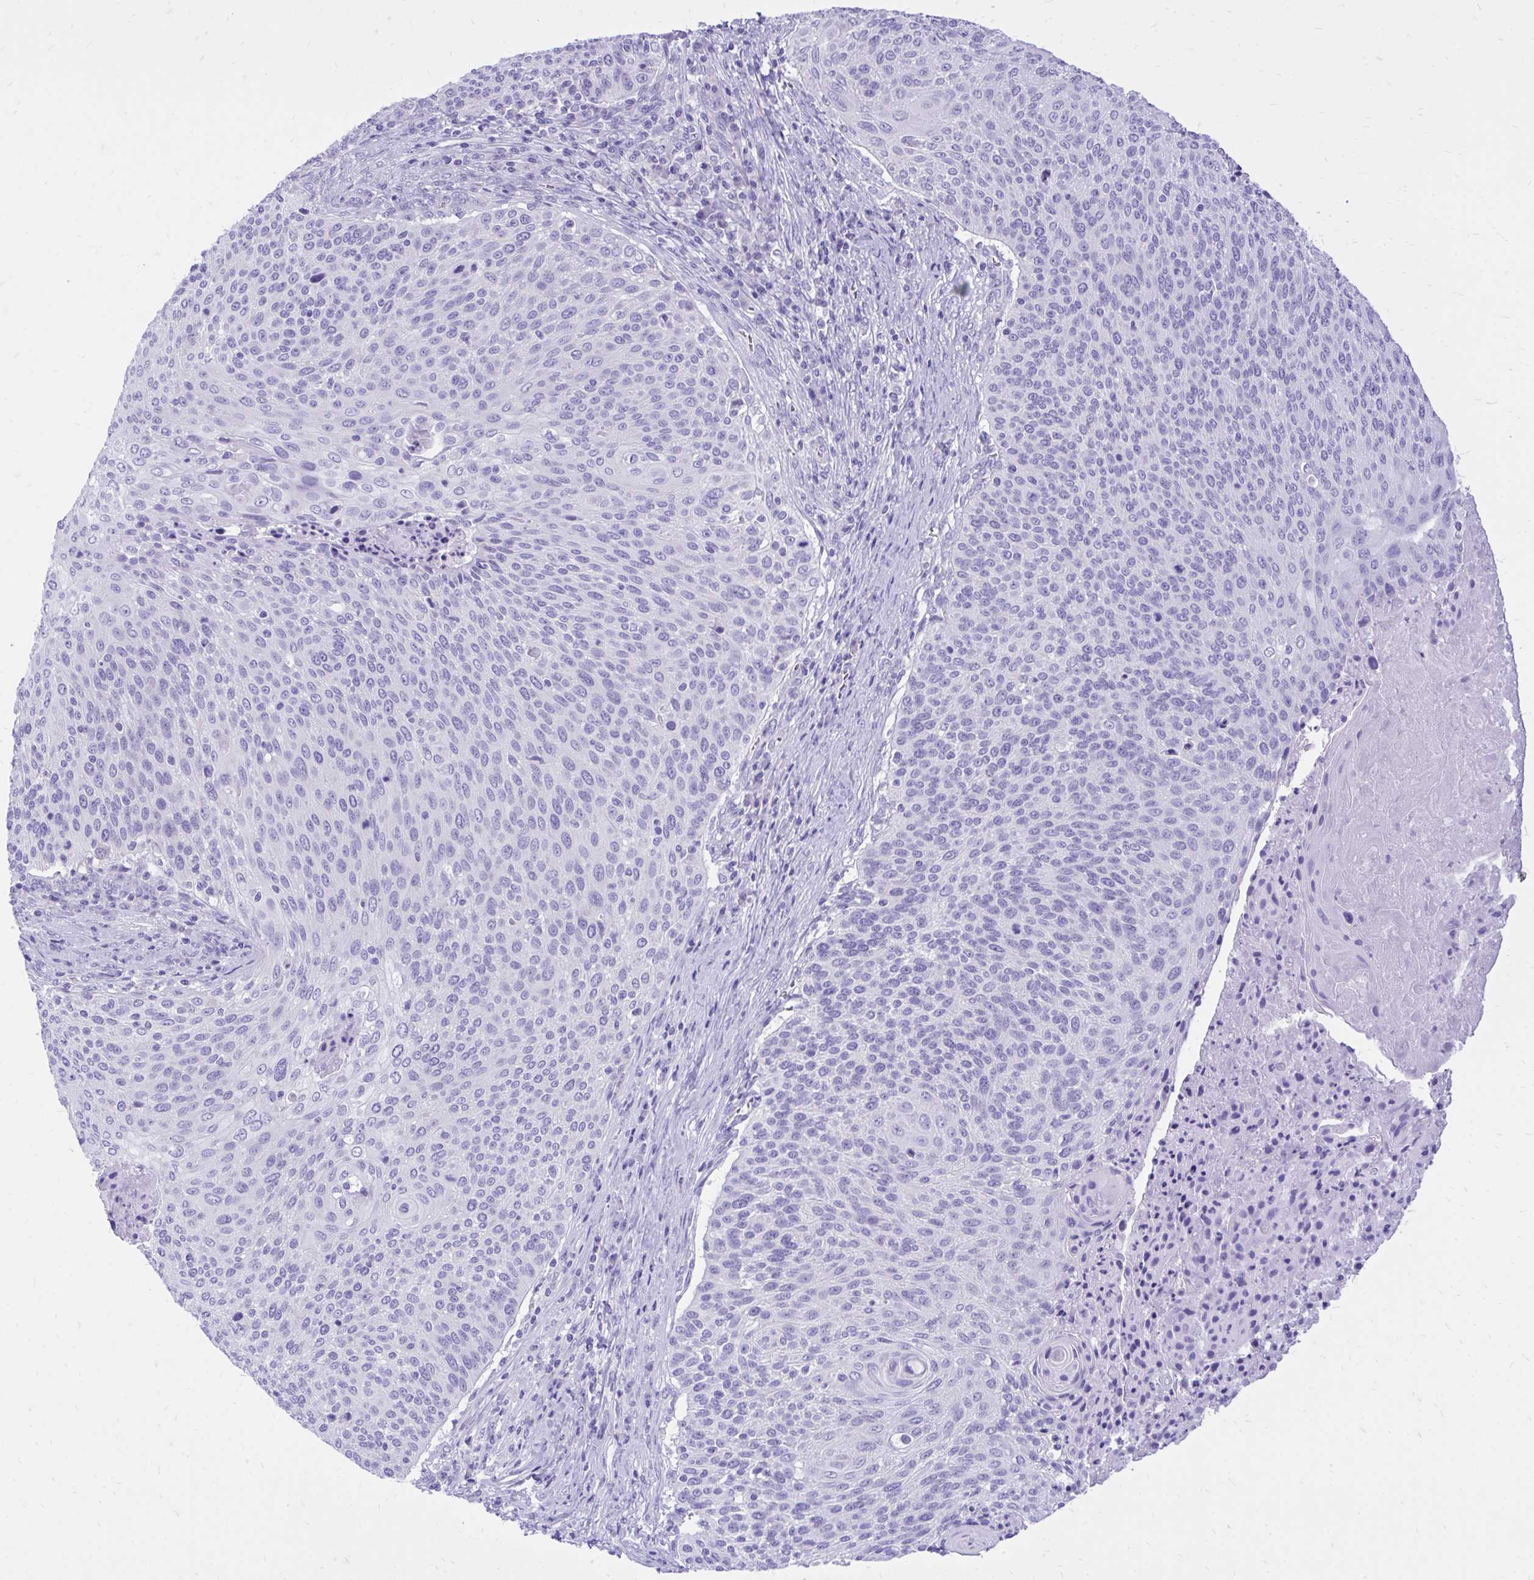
{"staining": {"intensity": "negative", "quantity": "none", "location": "none"}, "tissue": "cervical cancer", "cell_type": "Tumor cells", "image_type": "cancer", "snomed": [{"axis": "morphology", "description": "Squamous cell carcinoma, NOS"}, {"axis": "topography", "description": "Cervix"}], "caption": "This histopathology image is of cervical cancer stained with IHC to label a protein in brown with the nuclei are counter-stained blue. There is no expression in tumor cells.", "gene": "MON1A", "patient": {"sex": "female", "age": 31}}